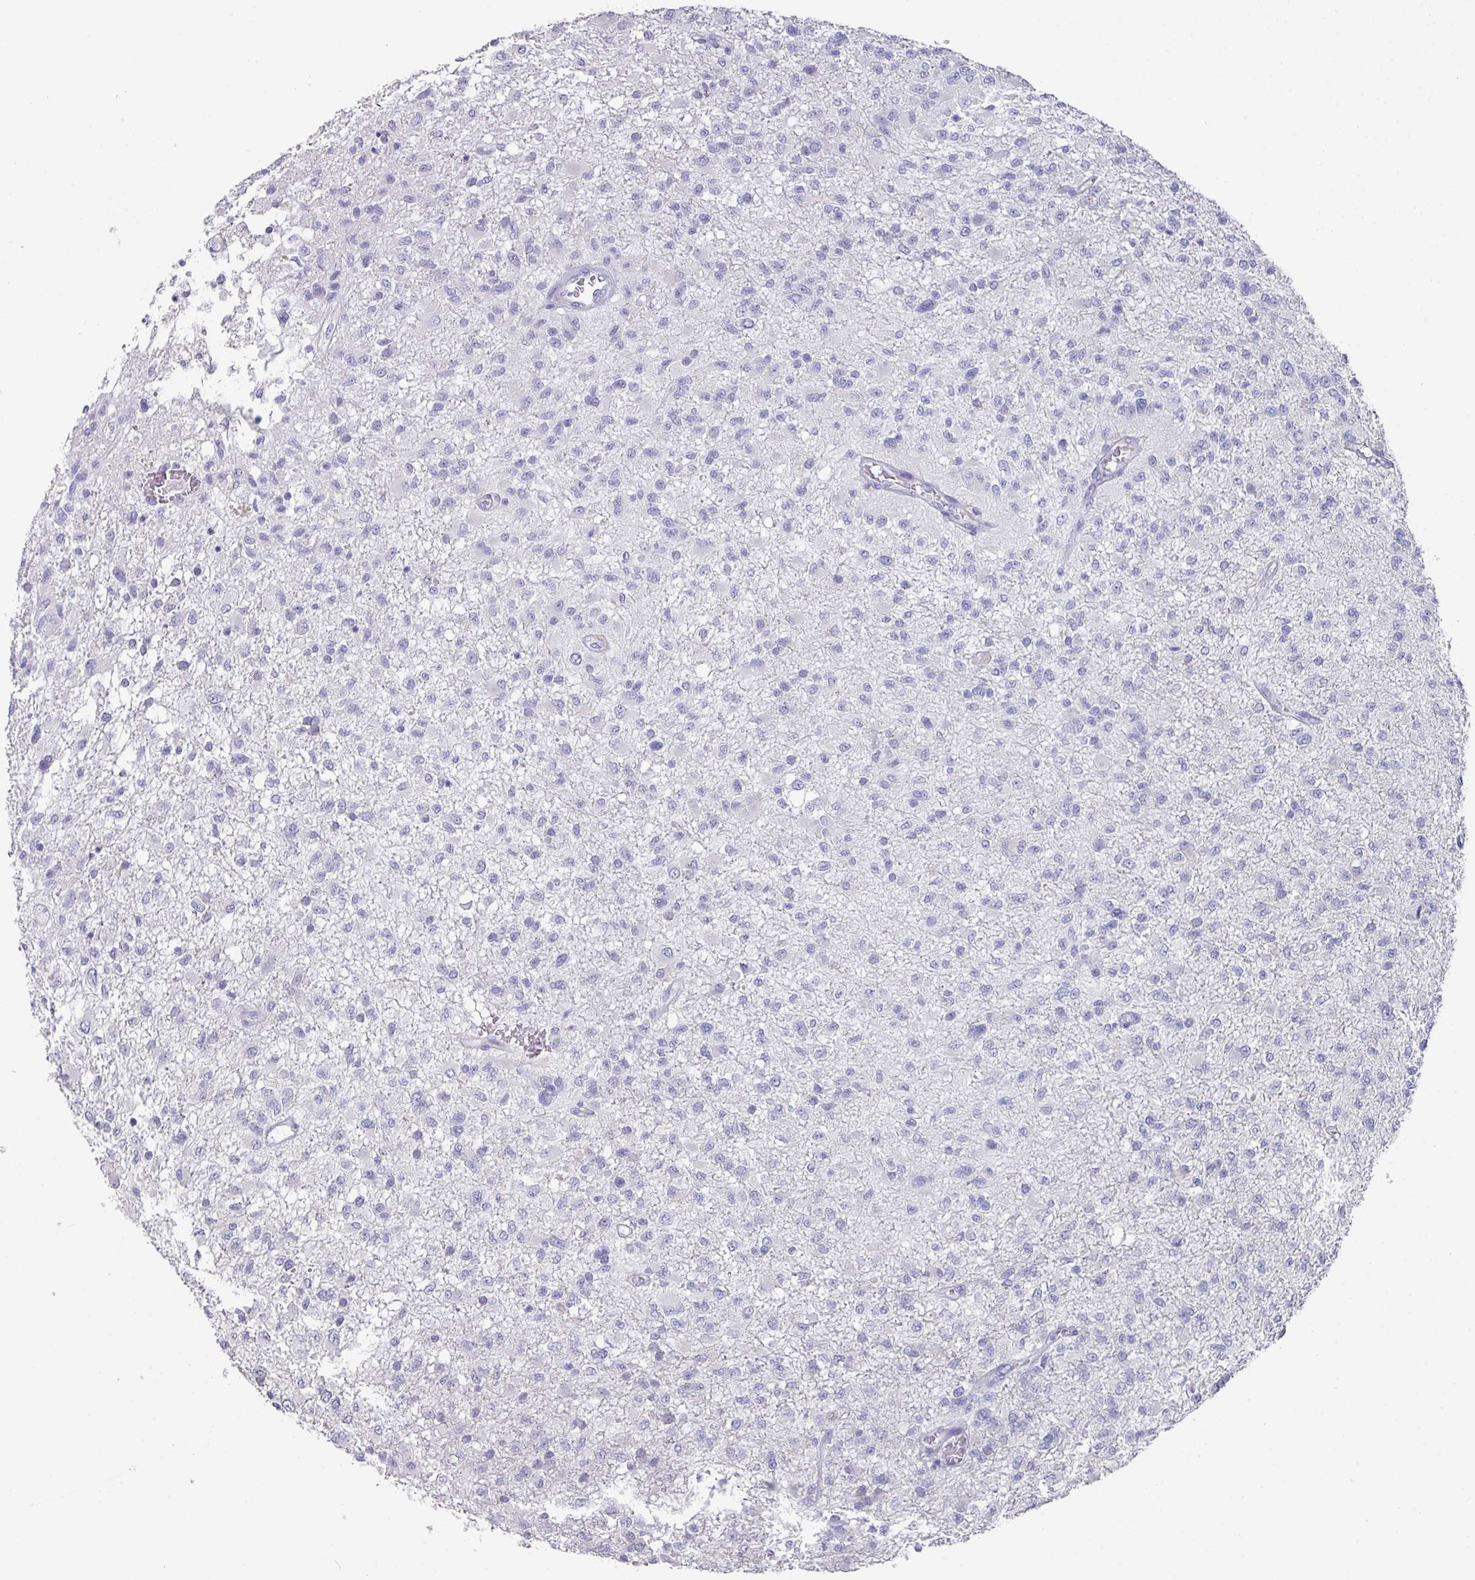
{"staining": {"intensity": "negative", "quantity": "none", "location": "none"}, "tissue": "glioma", "cell_type": "Tumor cells", "image_type": "cancer", "snomed": [{"axis": "morphology", "description": "Glioma, malignant, High grade"}, {"axis": "topography", "description": "Brain"}], "caption": "The micrograph displays no staining of tumor cells in glioma. The staining is performed using DAB brown chromogen with nuclei counter-stained in using hematoxylin.", "gene": "DAZL", "patient": {"sex": "female", "age": 74}}